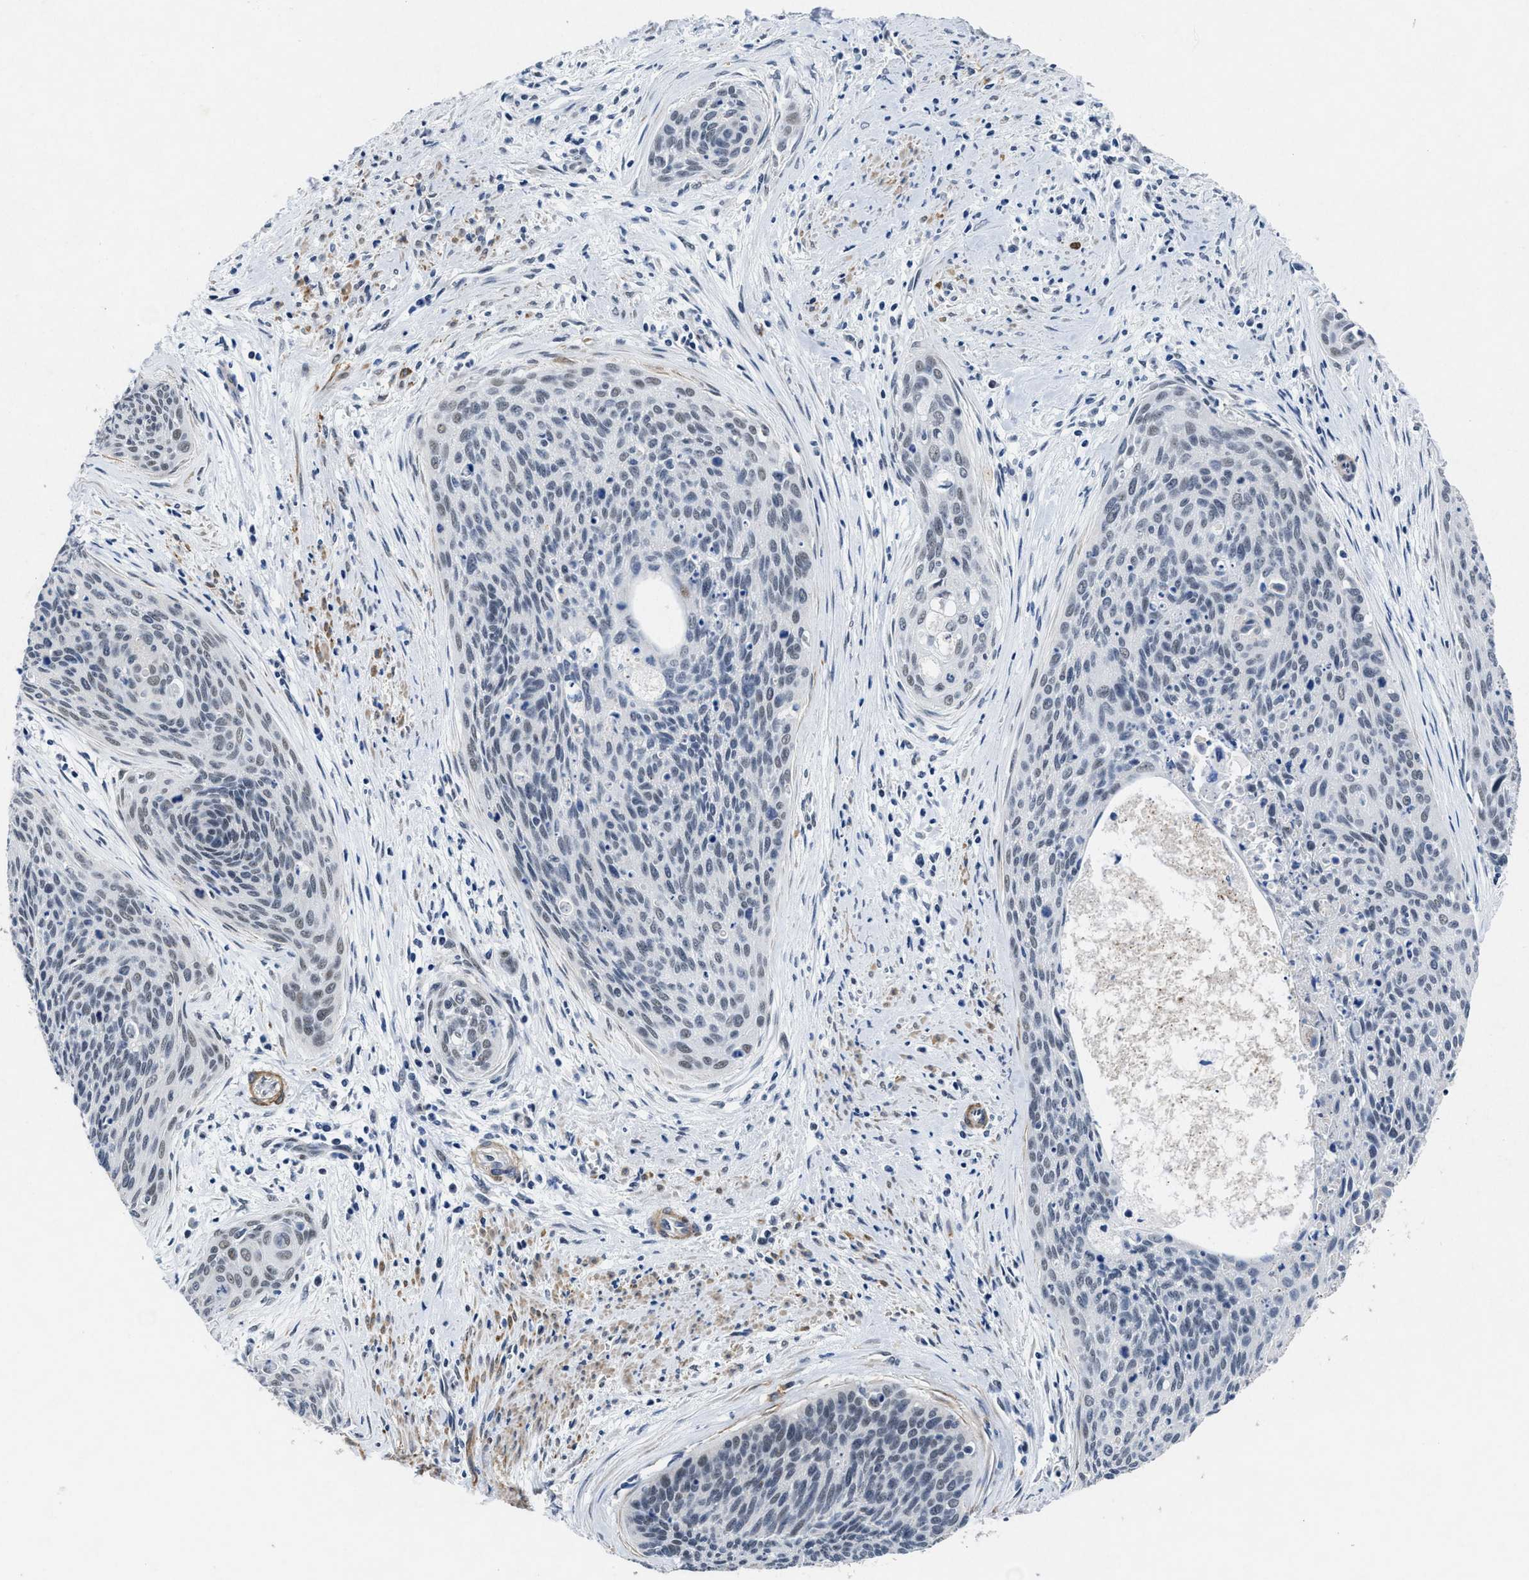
{"staining": {"intensity": "negative", "quantity": "none", "location": "none"}, "tissue": "cervical cancer", "cell_type": "Tumor cells", "image_type": "cancer", "snomed": [{"axis": "morphology", "description": "Squamous cell carcinoma, NOS"}, {"axis": "topography", "description": "Cervix"}], "caption": "IHC image of neoplastic tissue: cervical cancer stained with DAB (3,3'-diaminobenzidine) demonstrates no significant protein staining in tumor cells.", "gene": "ID3", "patient": {"sex": "female", "age": 55}}